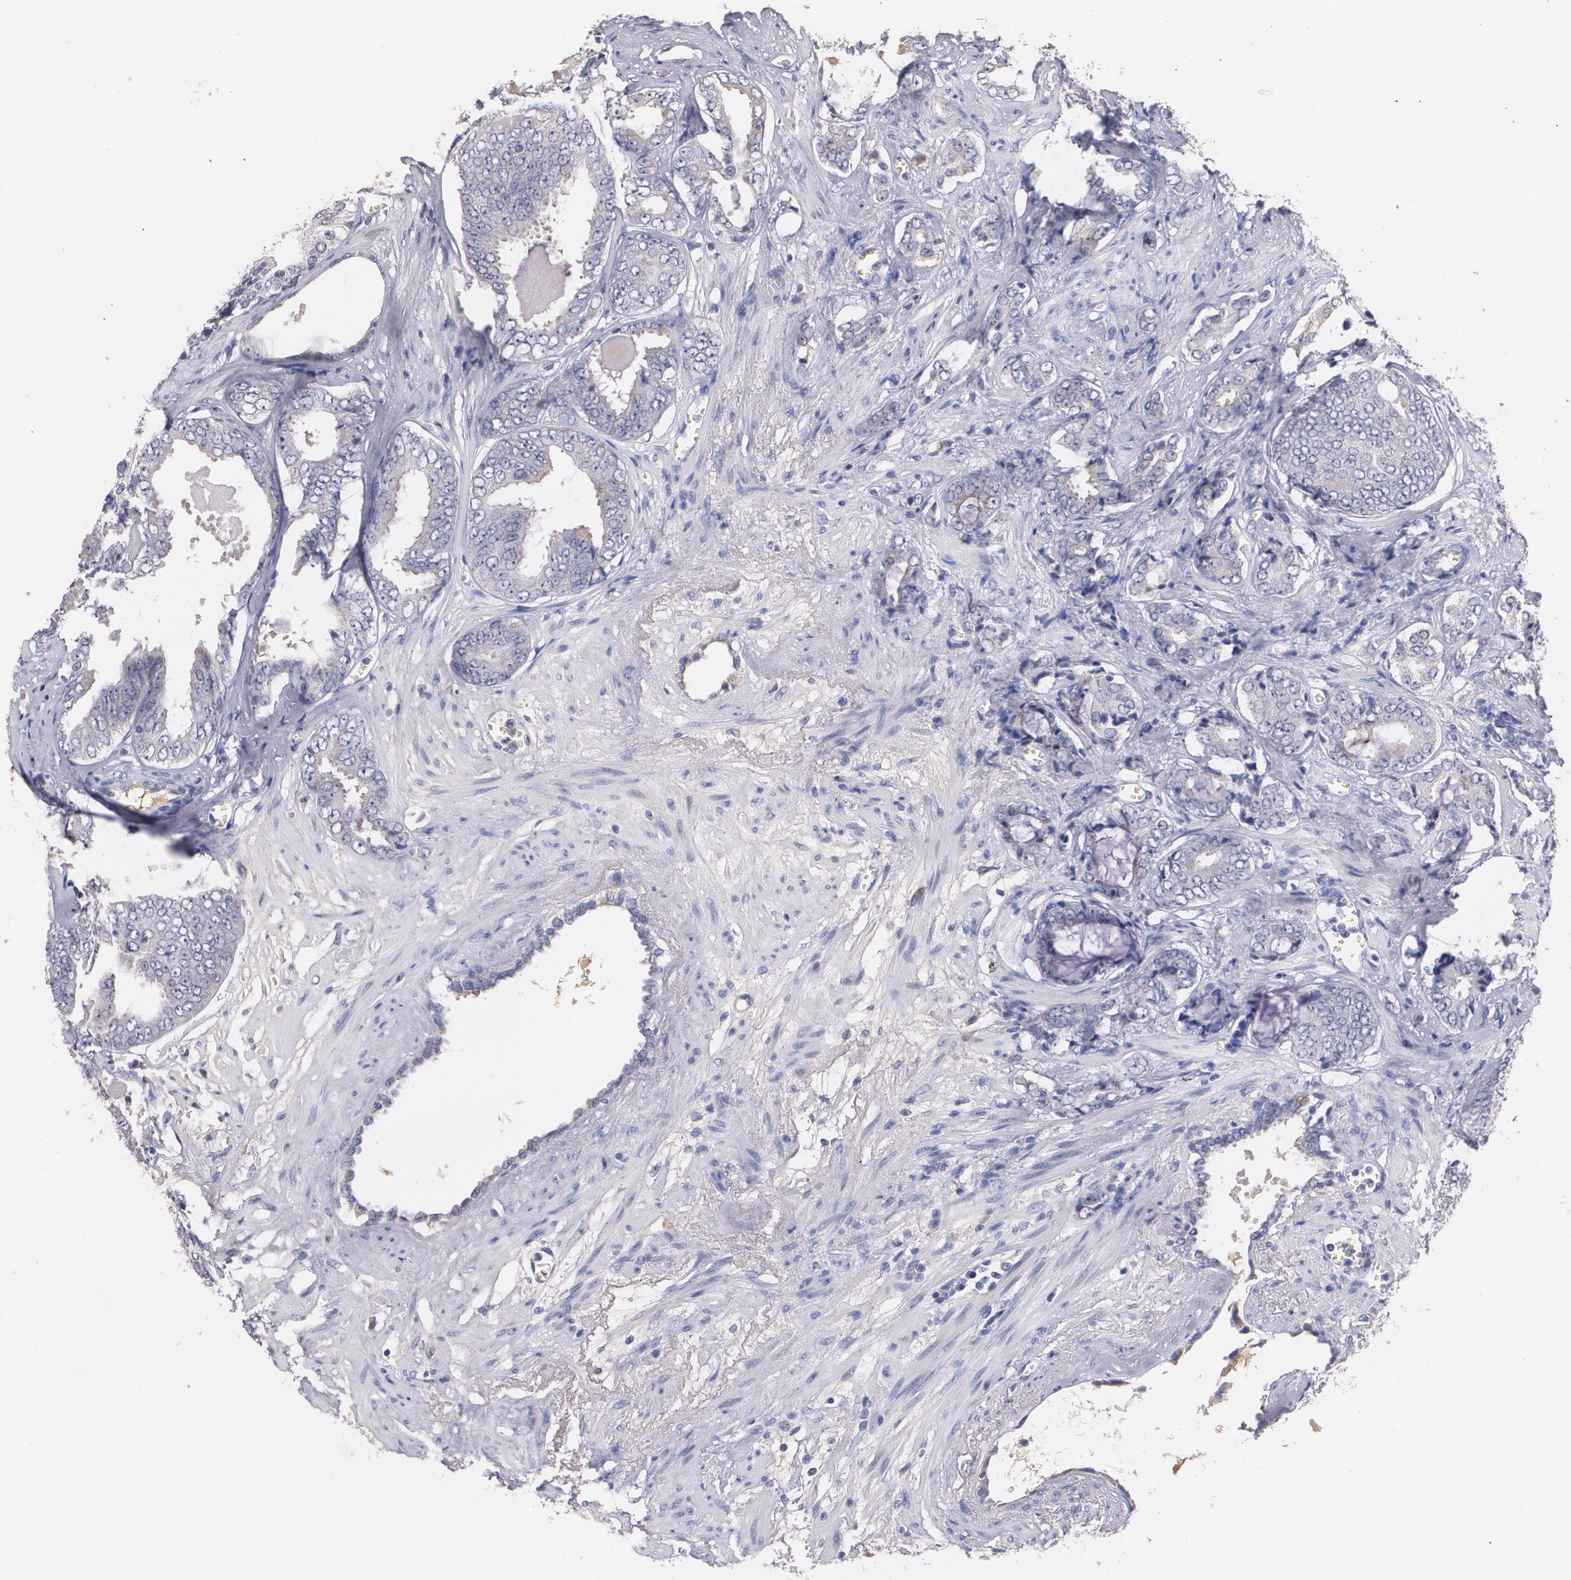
{"staining": {"intensity": "weak", "quantity": "<25%", "location": "cytoplasmic/membranous"}, "tissue": "prostate cancer", "cell_type": "Tumor cells", "image_type": "cancer", "snomed": [{"axis": "morphology", "description": "Adenocarcinoma, Medium grade"}, {"axis": "topography", "description": "Prostate"}], "caption": "Immunohistochemistry micrograph of neoplastic tissue: human adenocarcinoma (medium-grade) (prostate) stained with DAB (3,3'-diaminobenzidine) displays no significant protein staining in tumor cells. The staining was performed using DAB (3,3'-diaminobenzidine) to visualize the protein expression in brown, while the nuclei were stained in blue with hematoxylin (Magnification: 20x).", "gene": "AMBP", "patient": {"sex": "male", "age": 79}}